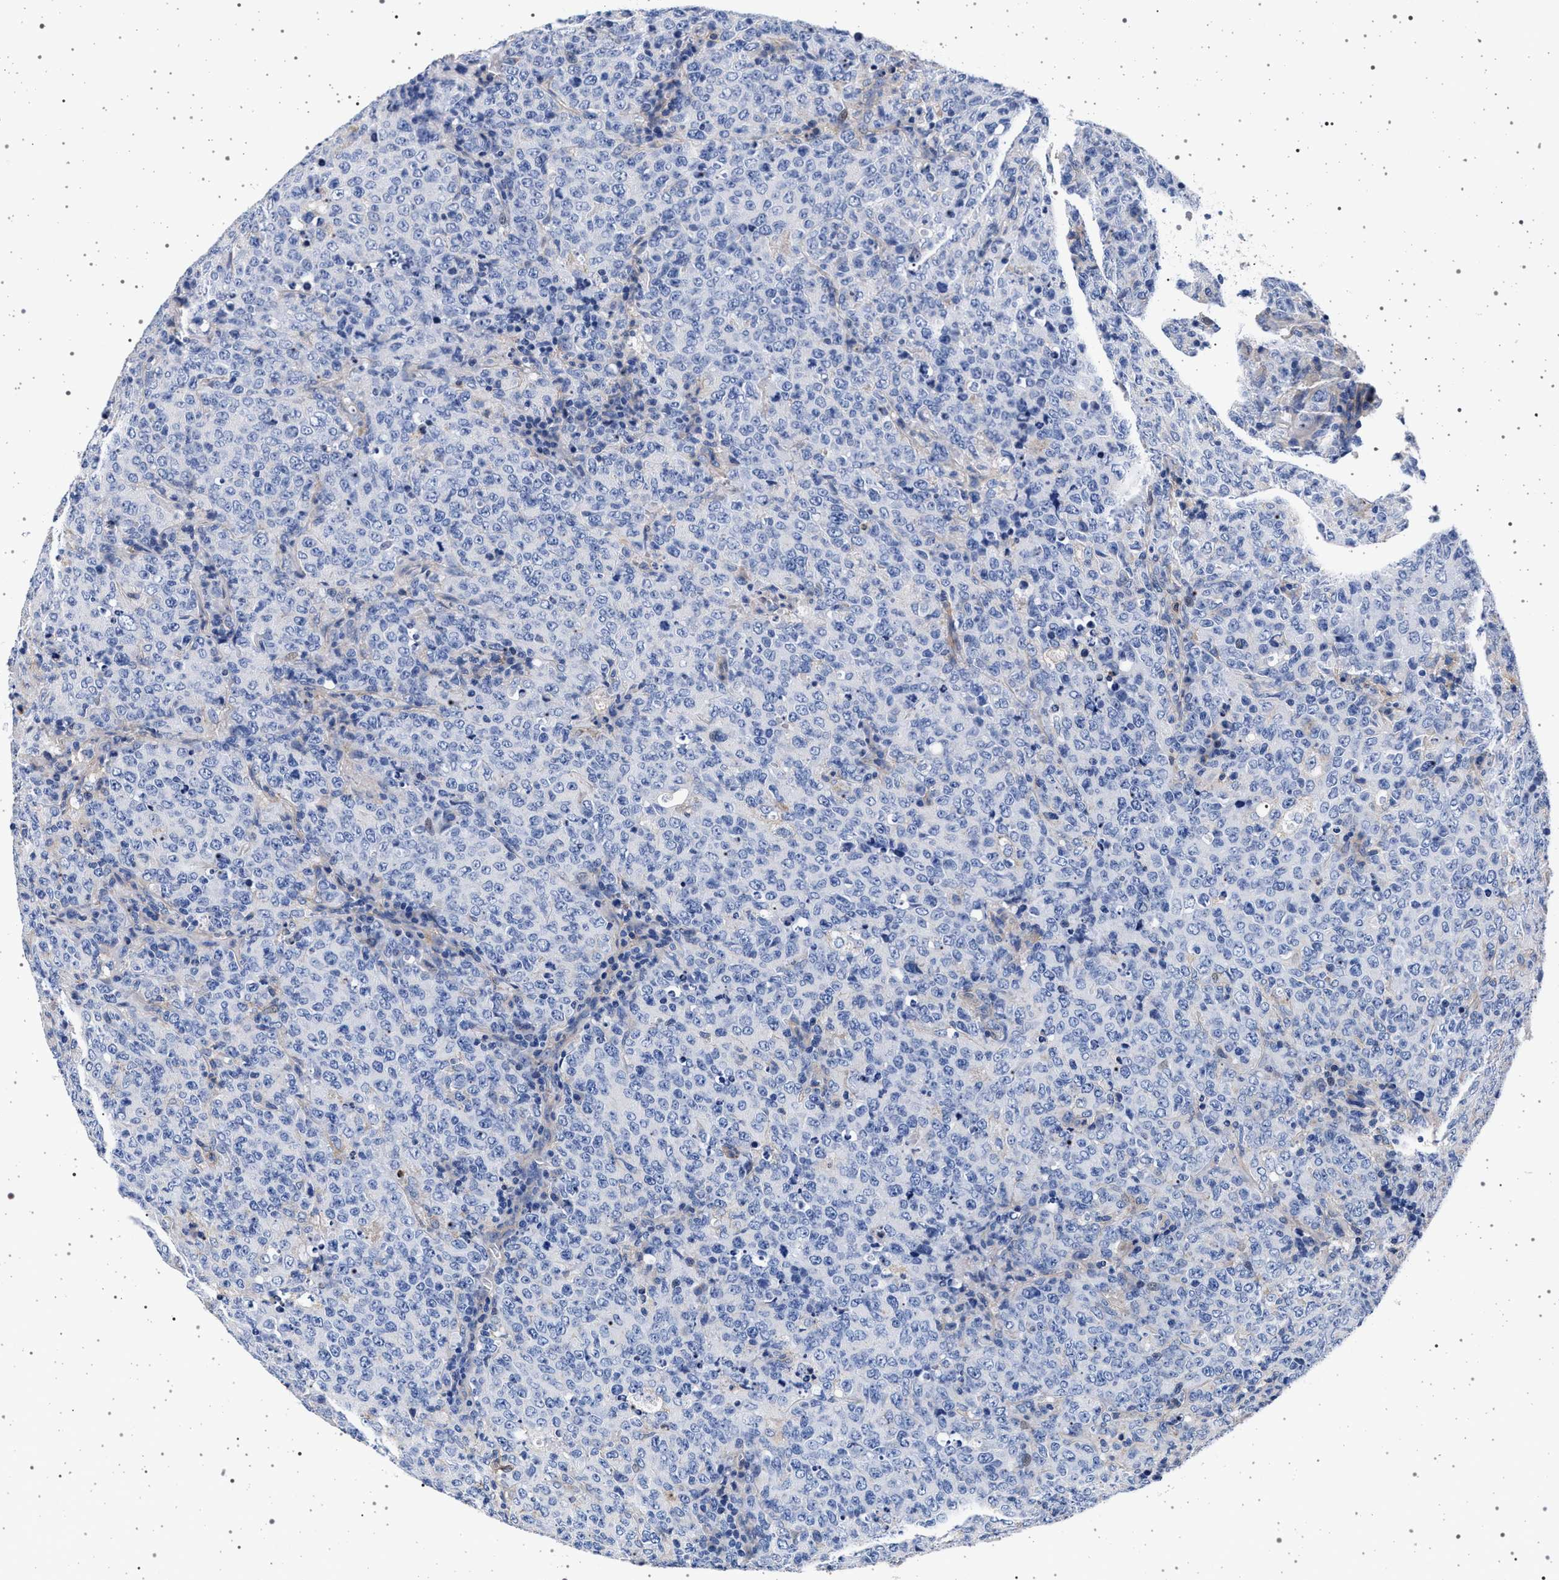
{"staining": {"intensity": "negative", "quantity": "none", "location": "none"}, "tissue": "lymphoma", "cell_type": "Tumor cells", "image_type": "cancer", "snomed": [{"axis": "morphology", "description": "Malignant lymphoma, non-Hodgkin's type, High grade"}, {"axis": "topography", "description": "Tonsil"}], "caption": "High magnification brightfield microscopy of lymphoma stained with DAB (brown) and counterstained with hematoxylin (blue): tumor cells show no significant expression.", "gene": "SLC9A1", "patient": {"sex": "female", "age": 36}}